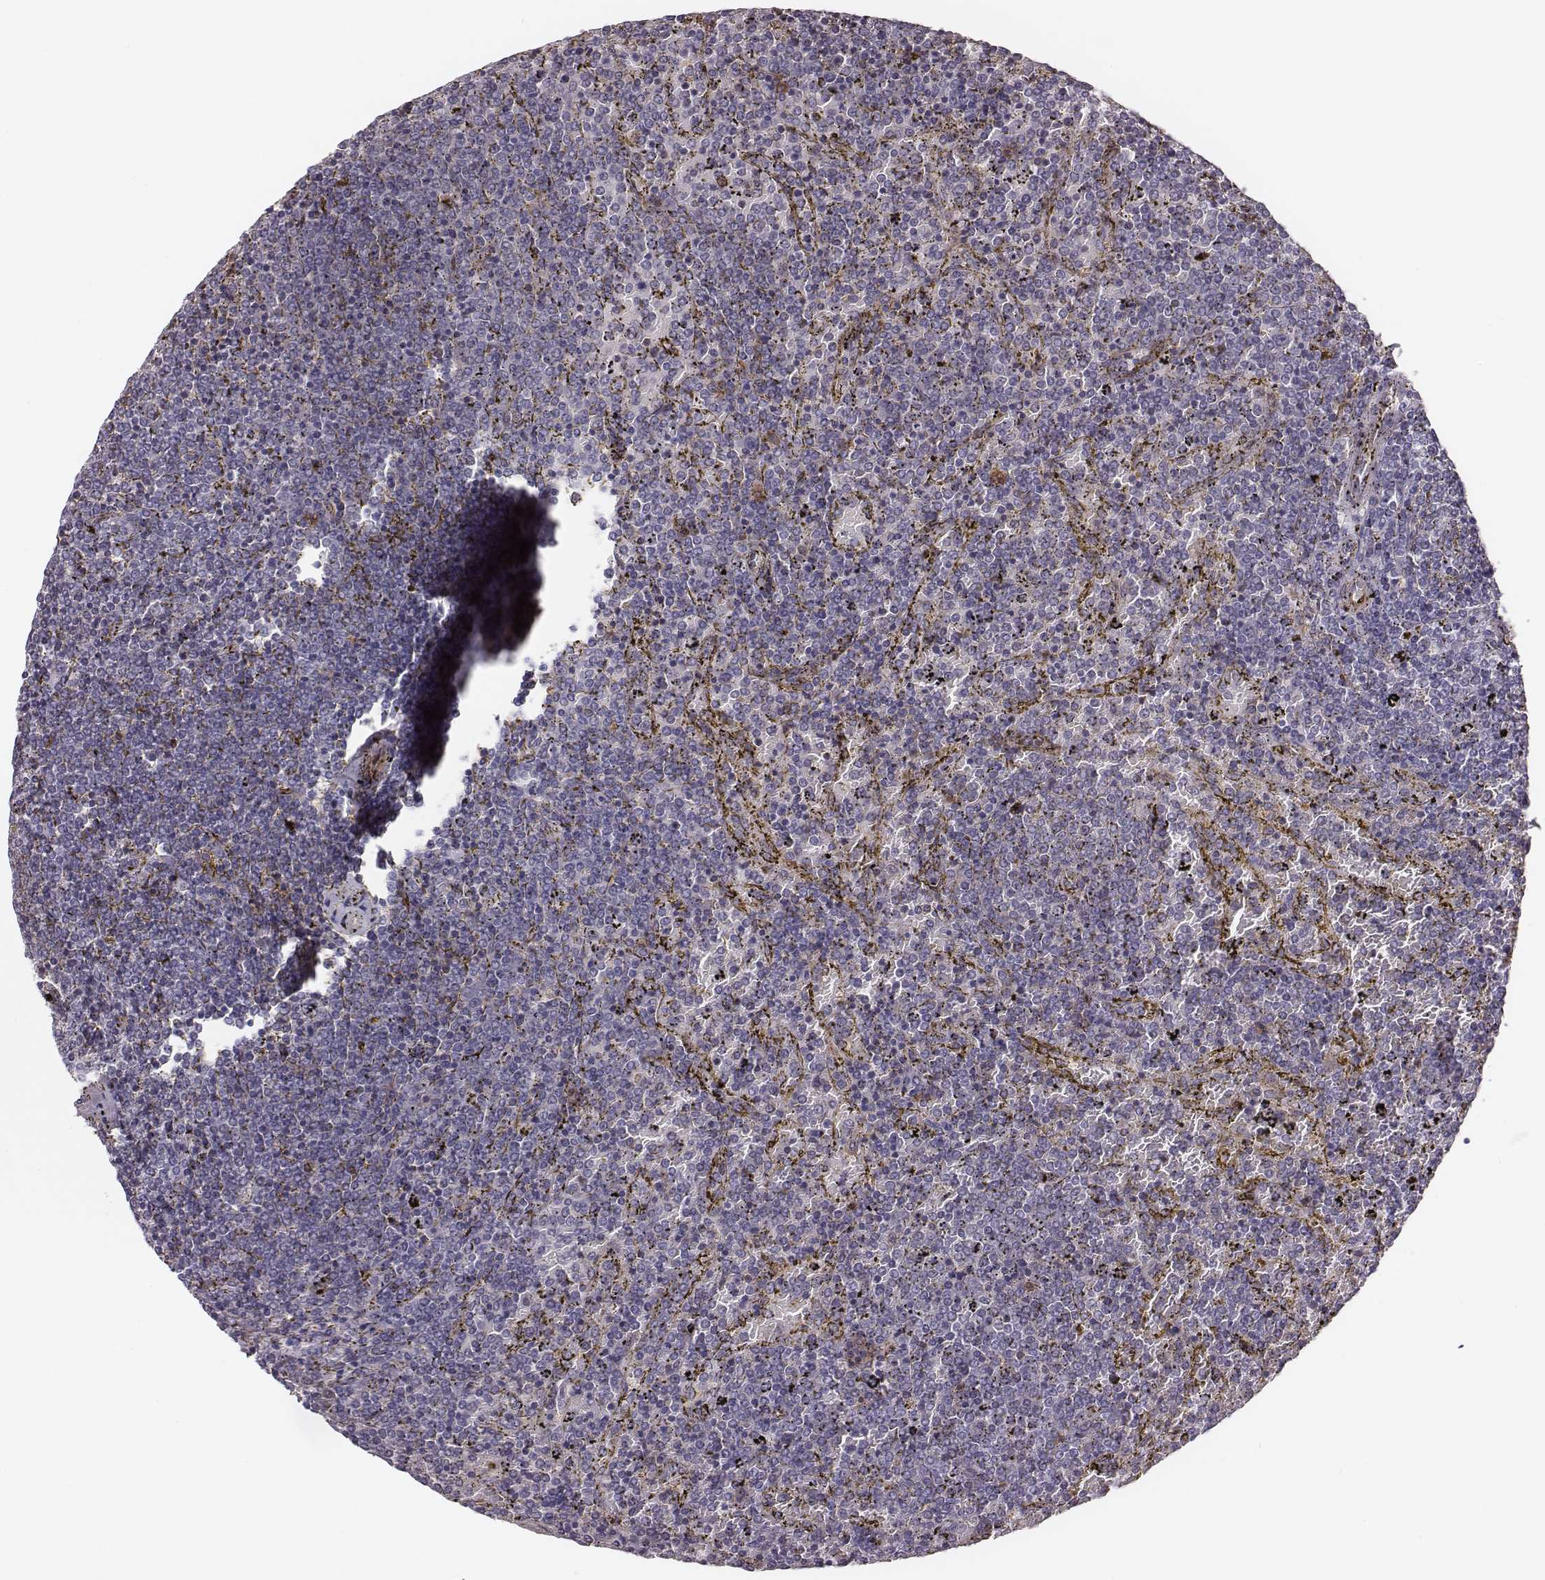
{"staining": {"intensity": "negative", "quantity": "none", "location": "none"}, "tissue": "lymphoma", "cell_type": "Tumor cells", "image_type": "cancer", "snomed": [{"axis": "morphology", "description": "Malignant lymphoma, non-Hodgkin's type, Low grade"}, {"axis": "topography", "description": "Spleen"}], "caption": "Immunohistochemistry (IHC) of human low-grade malignant lymphoma, non-Hodgkin's type displays no expression in tumor cells.", "gene": "ZYX", "patient": {"sex": "female", "age": 77}}